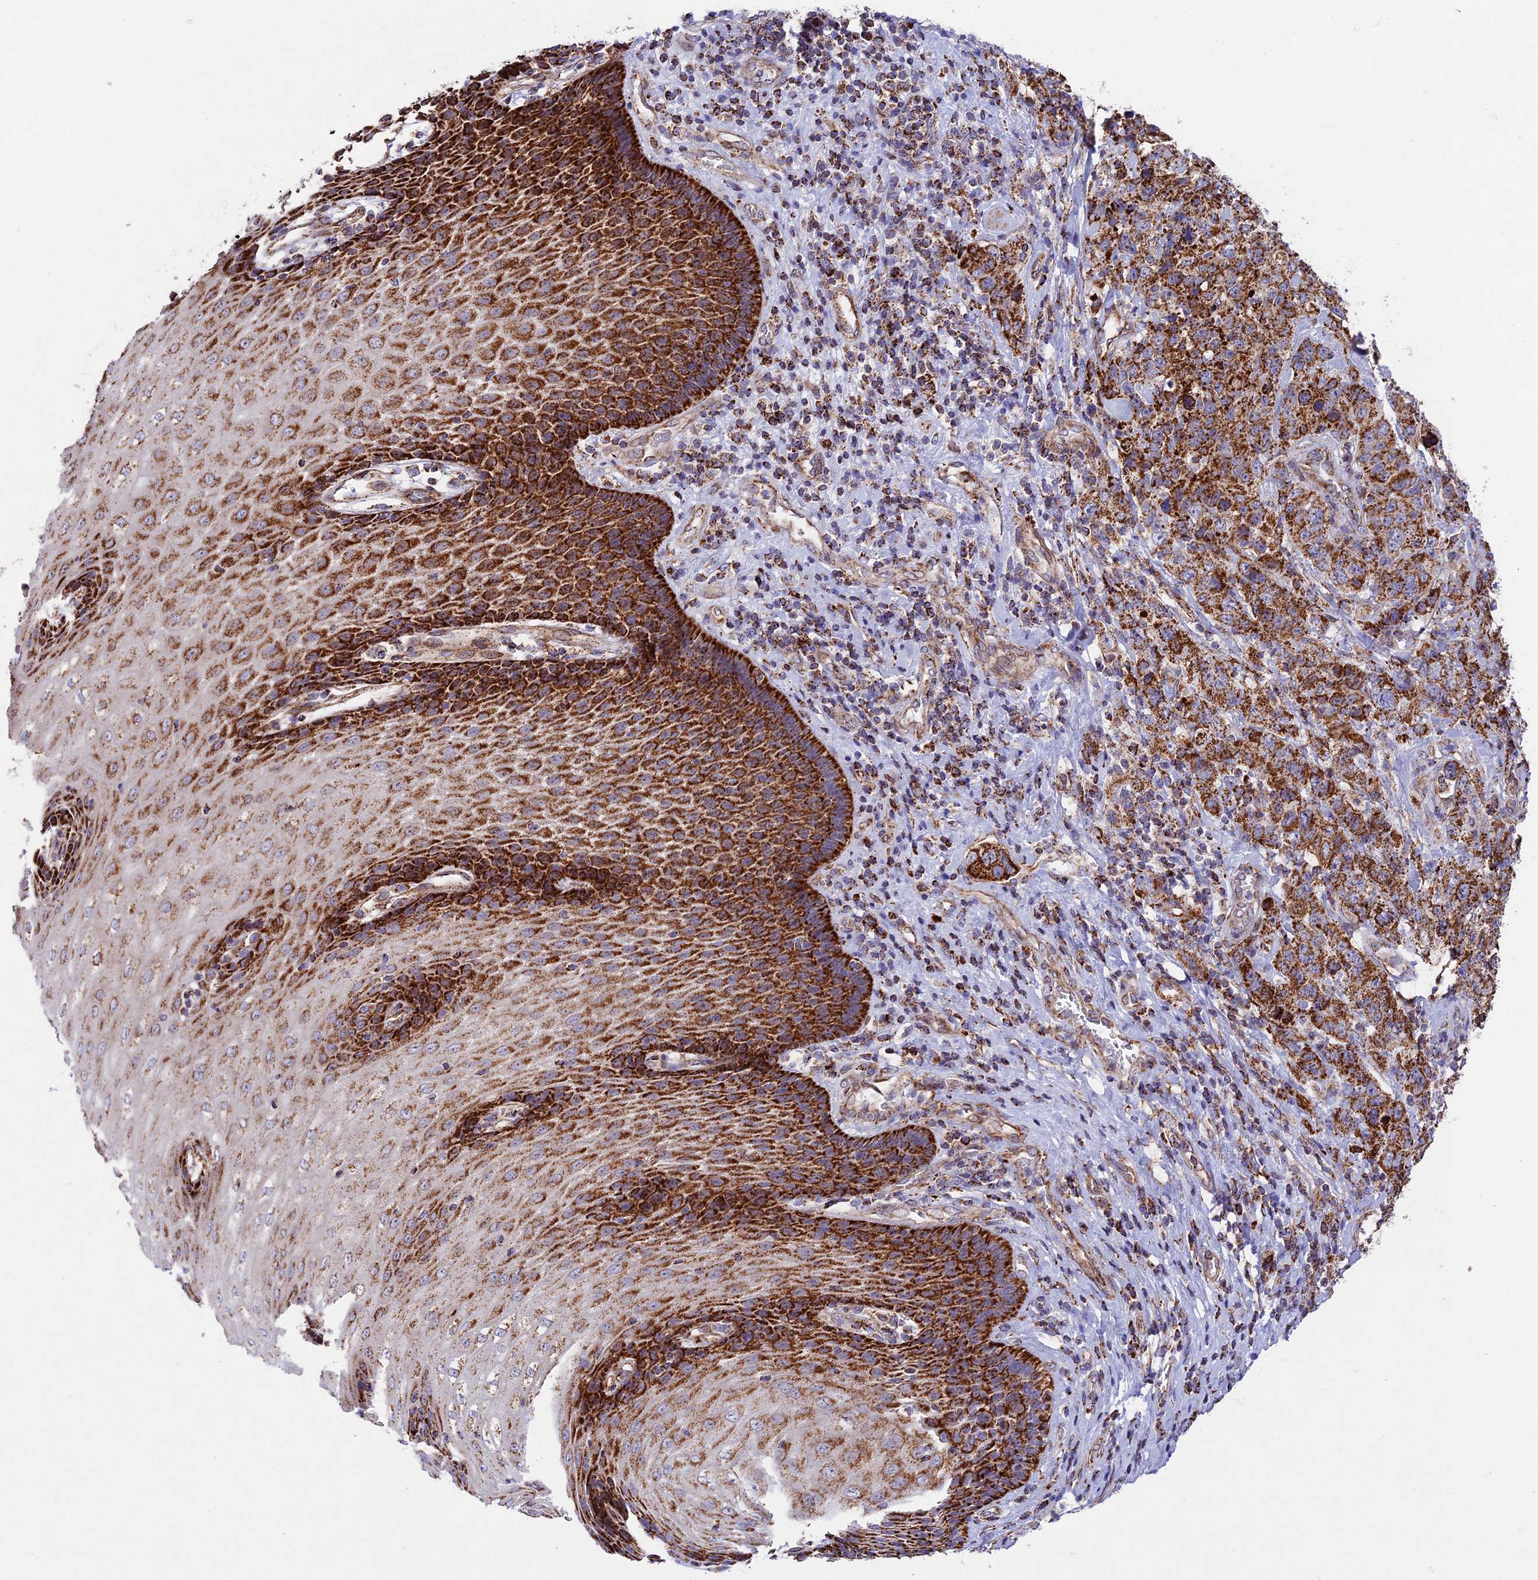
{"staining": {"intensity": "strong", "quantity": ">75%", "location": "cytoplasmic/membranous"}, "tissue": "stomach cancer", "cell_type": "Tumor cells", "image_type": "cancer", "snomed": [{"axis": "morphology", "description": "Adenocarcinoma, NOS"}, {"axis": "topography", "description": "Stomach"}], "caption": "The histopathology image demonstrates a brown stain indicating the presence of a protein in the cytoplasmic/membranous of tumor cells in stomach adenocarcinoma. The staining was performed using DAB (3,3'-diaminobenzidine) to visualize the protein expression in brown, while the nuclei were stained in blue with hematoxylin (Magnification: 20x).", "gene": "KHDC3L", "patient": {"sex": "male", "age": 48}}